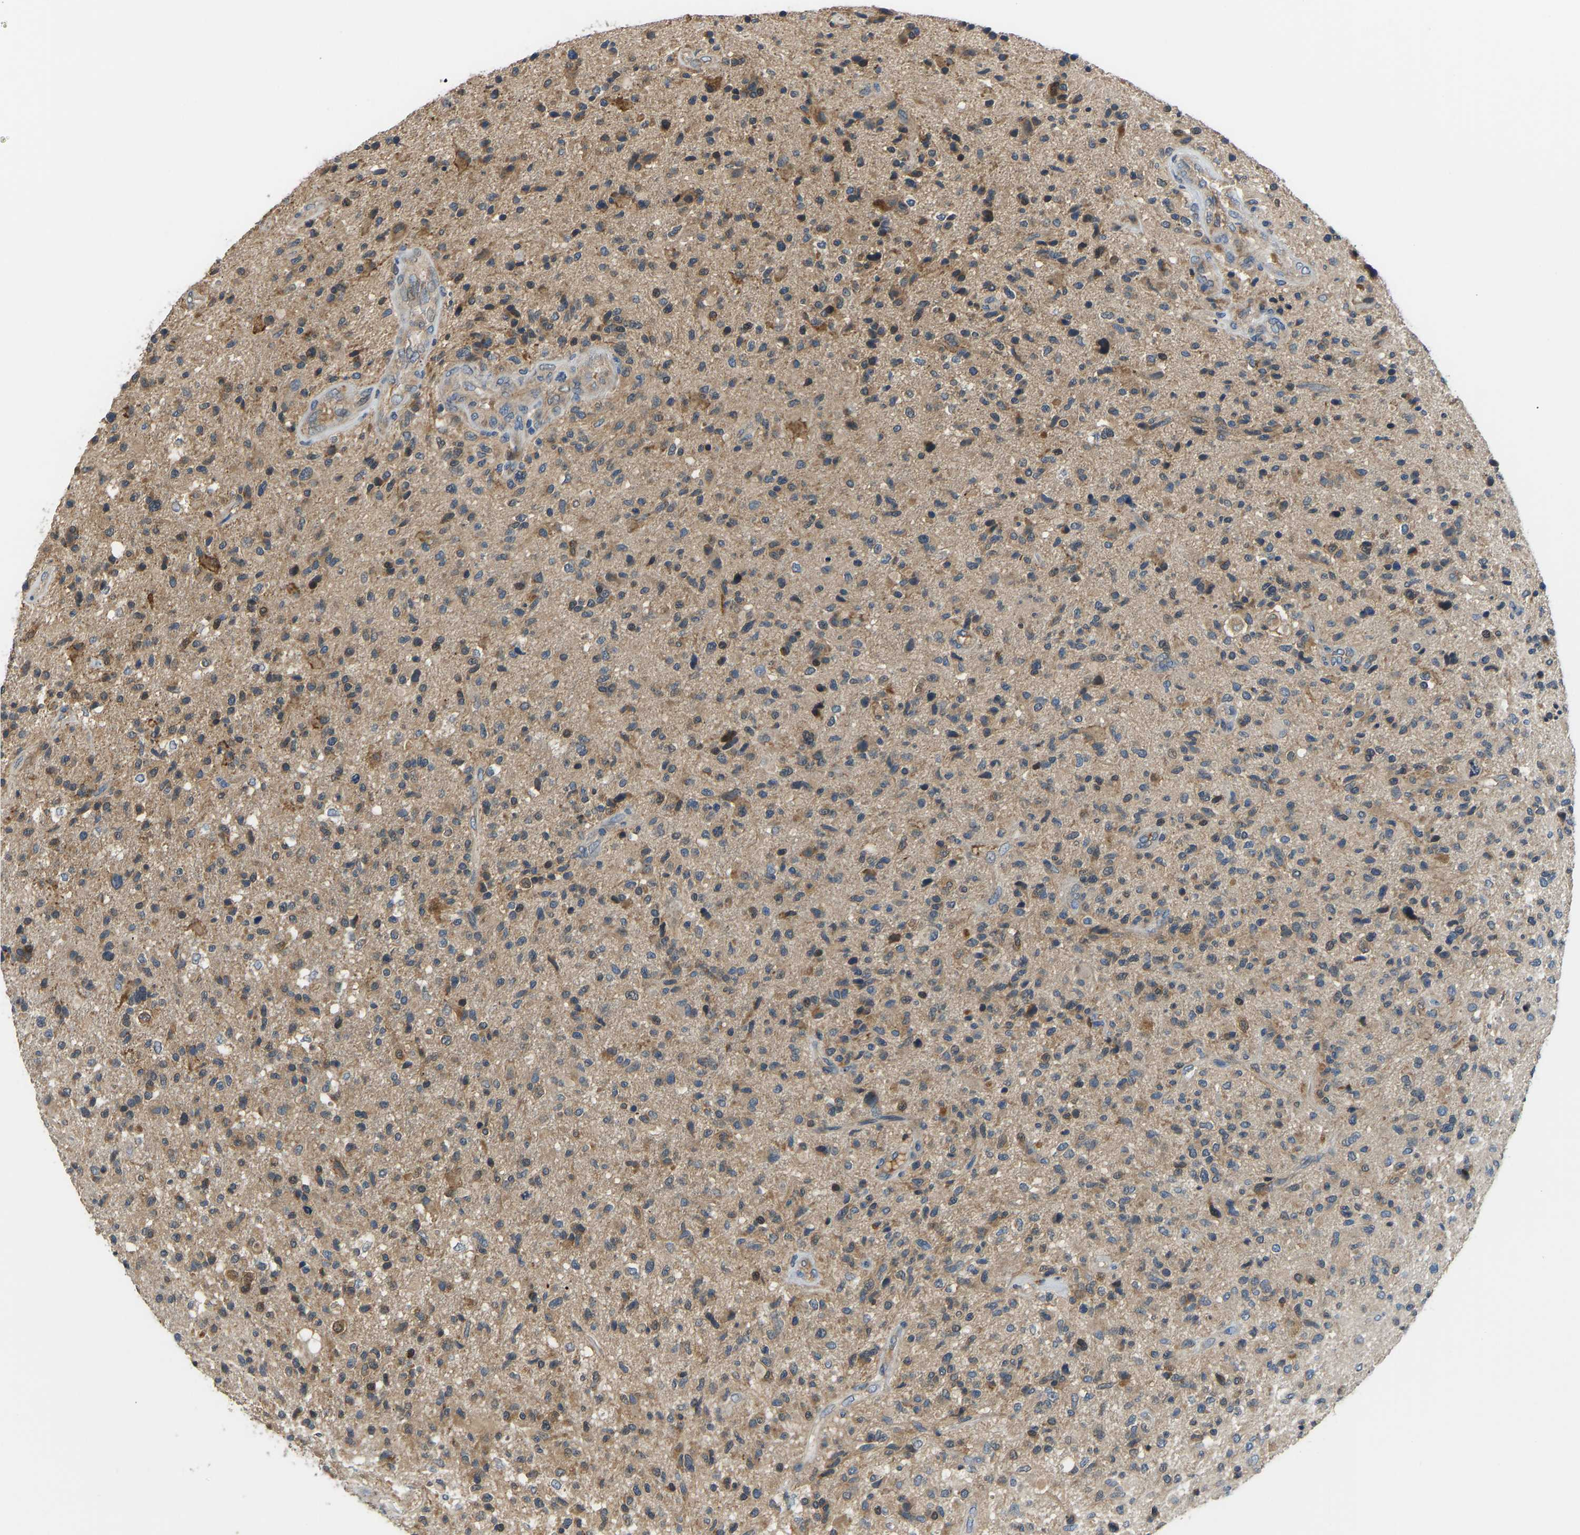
{"staining": {"intensity": "moderate", "quantity": ">75%", "location": "cytoplasmic/membranous"}, "tissue": "glioma", "cell_type": "Tumor cells", "image_type": "cancer", "snomed": [{"axis": "morphology", "description": "Glioma, malignant, High grade"}, {"axis": "topography", "description": "Brain"}], "caption": "Immunohistochemical staining of glioma reveals medium levels of moderate cytoplasmic/membranous protein expression in about >75% of tumor cells.", "gene": "RBP1", "patient": {"sex": "male", "age": 72}}